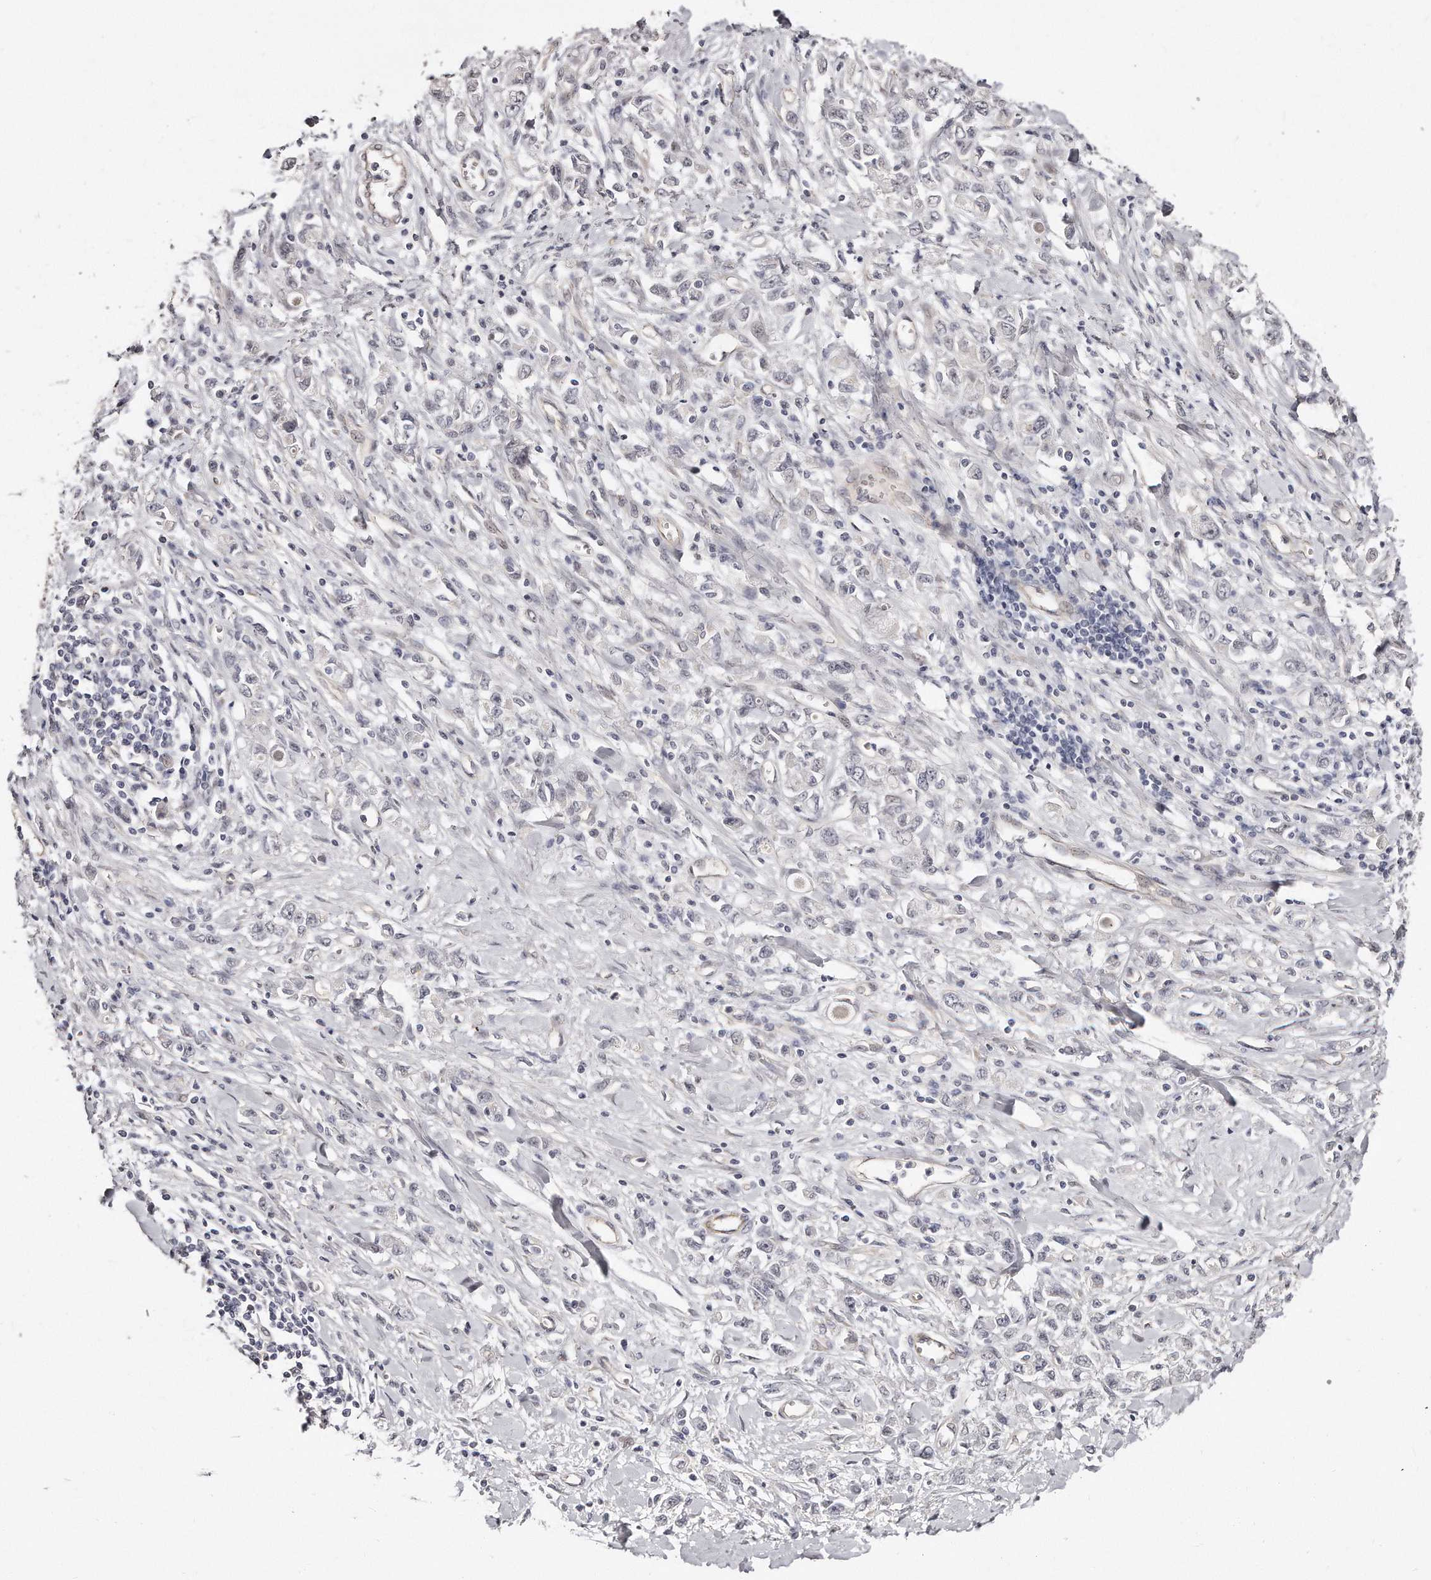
{"staining": {"intensity": "negative", "quantity": "none", "location": "none"}, "tissue": "stomach cancer", "cell_type": "Tumor cells", "image_type": "cancer", "snomed": [{"axis": "morphology", "description": "Adenocarcinoma, NOS"}, {"axis": "topography", "description": "Stomach"}], "caption": "A histopathology image of stomach cancer stained for a protein reveals no brown staining in tumor cells.", "gene": "CASZ1", "patient": {"sex": "female", "age": 76}}